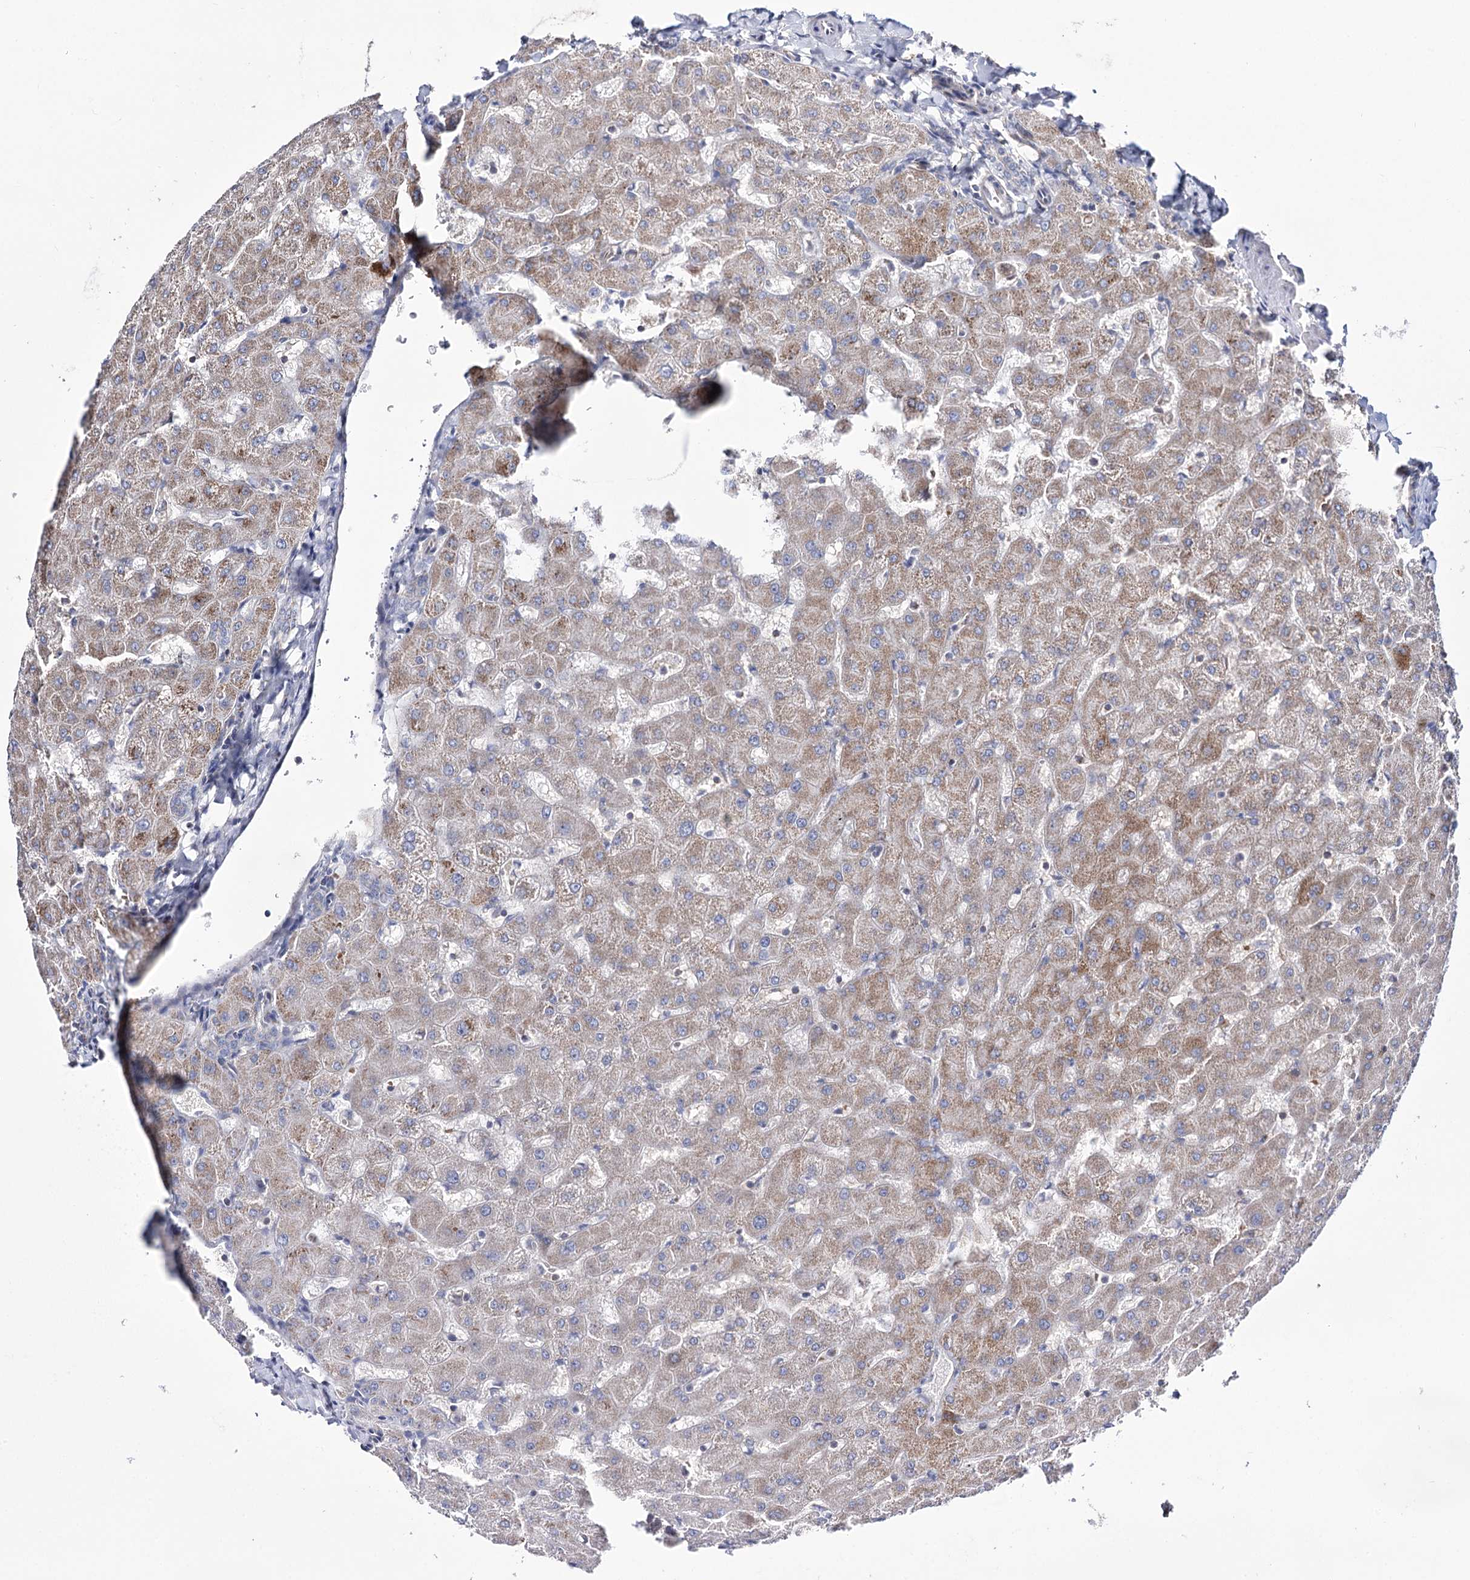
{"staining": {"intensity": "negative", "quantity": "none", "location": "none"}, "tissue": "liver", "cell_type": "Cholangiocytes", "image_type": "normal", "snomed": [{"axis": "morphology", "description": "Normal tissue, NOS"}, {"axis": "topography", "description": "Liver"}], "caption": "Liver stained for a protein using immunohistochemistry (IHC) shows no positivity cholangiocytes.", "gene": "OSBPL5", "patient": {"sex": "female", "age": 63}}